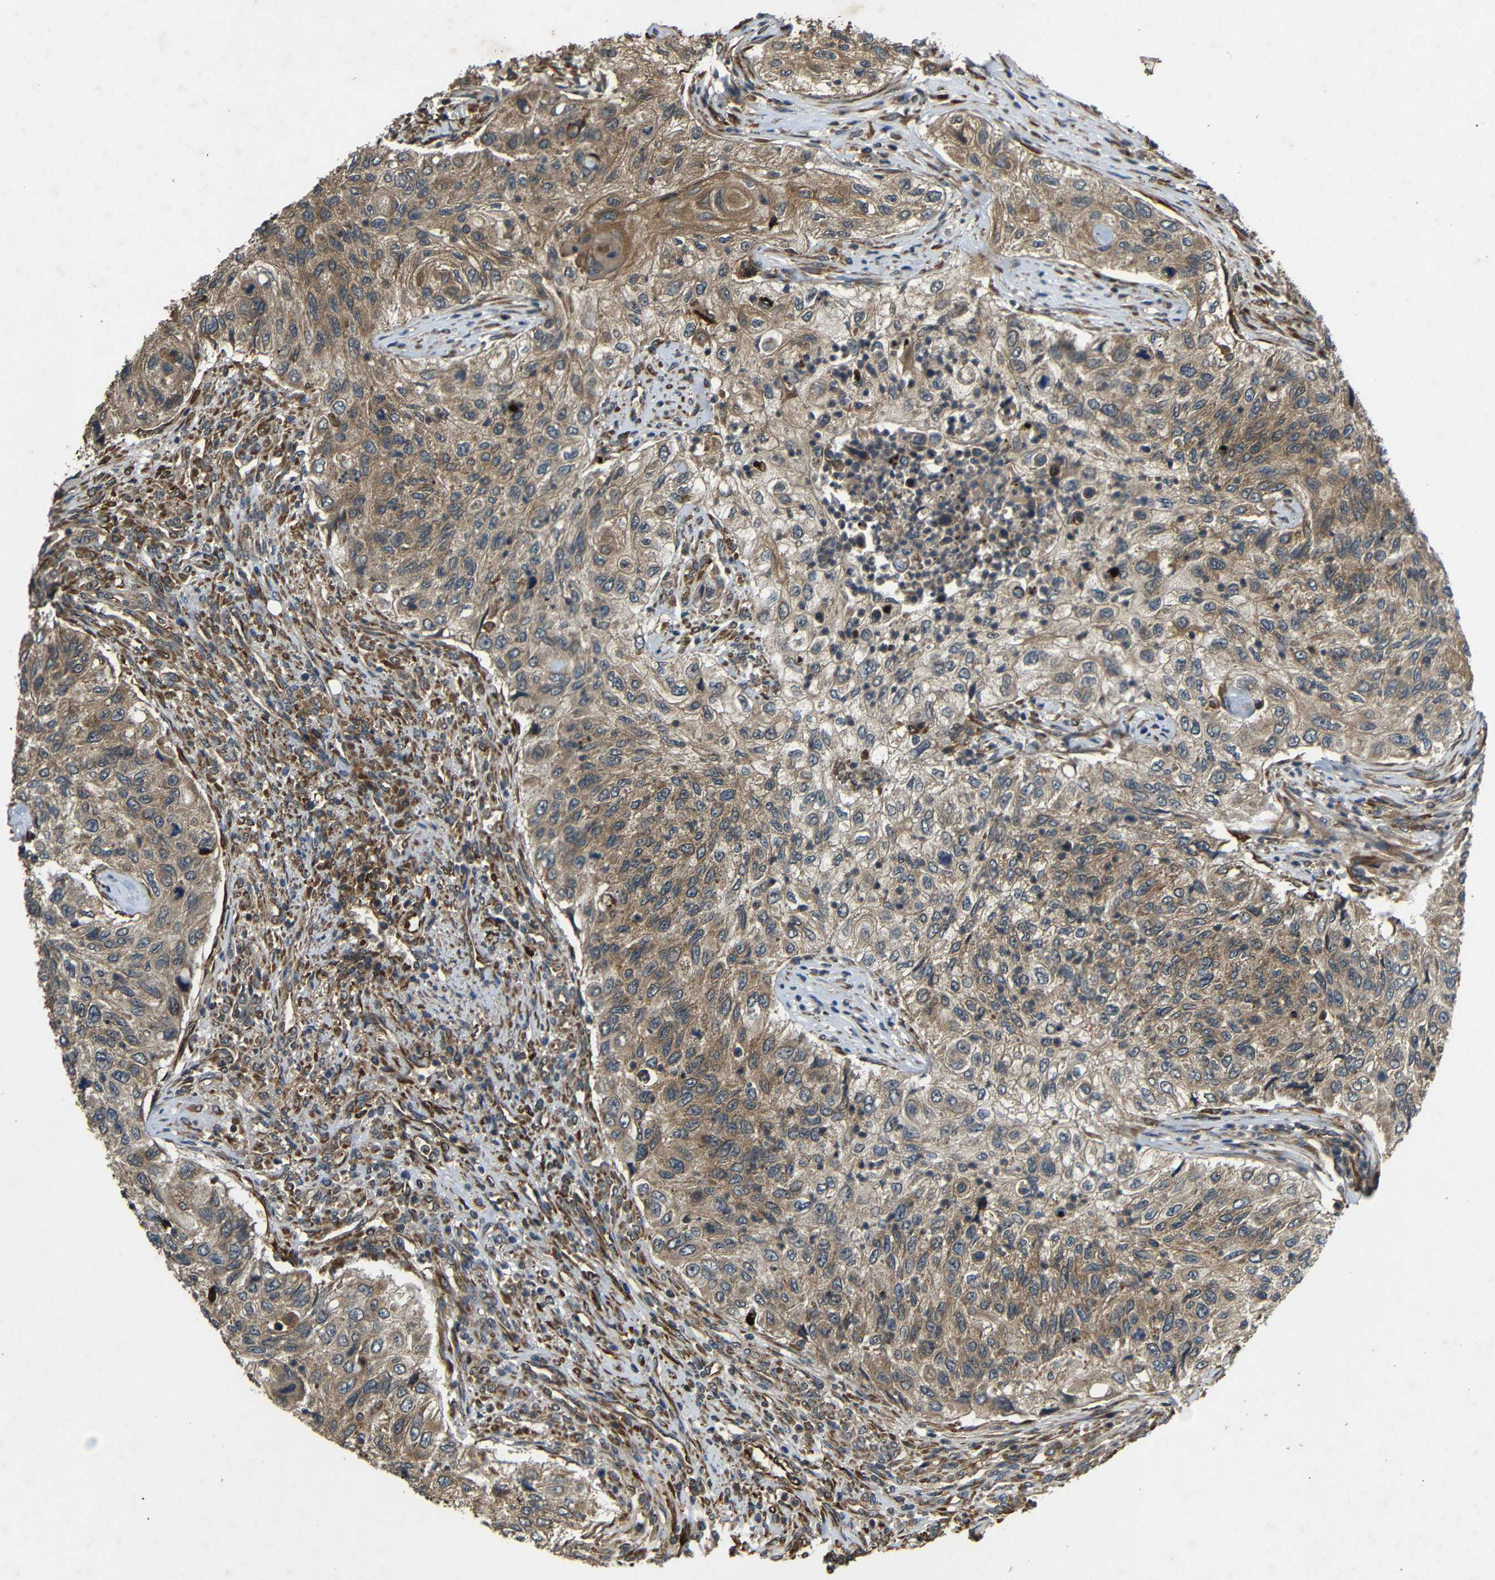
{"staining": {"intensity": "moderate", "quantity": ">75%", "location": "cytoplasmic/membranous"}, "tissue": "urothelial cancer", "cell_type": "Tumor cells", "image_type": "cancer", "snomed": [{"axis": "morphology", "description": "Urothelial carcinoma, High grade"}, {"axis": "topography", "description": "Urinary bladder"}], "caption": "DAB immunohistochemical staining of human urothelial cancer demonstrates moderate cytoplasmic/membranous protein expression in about >75% of tumor cells.", "gene": "TRPC1", "patient": {"sex": "female", "age": 60}}